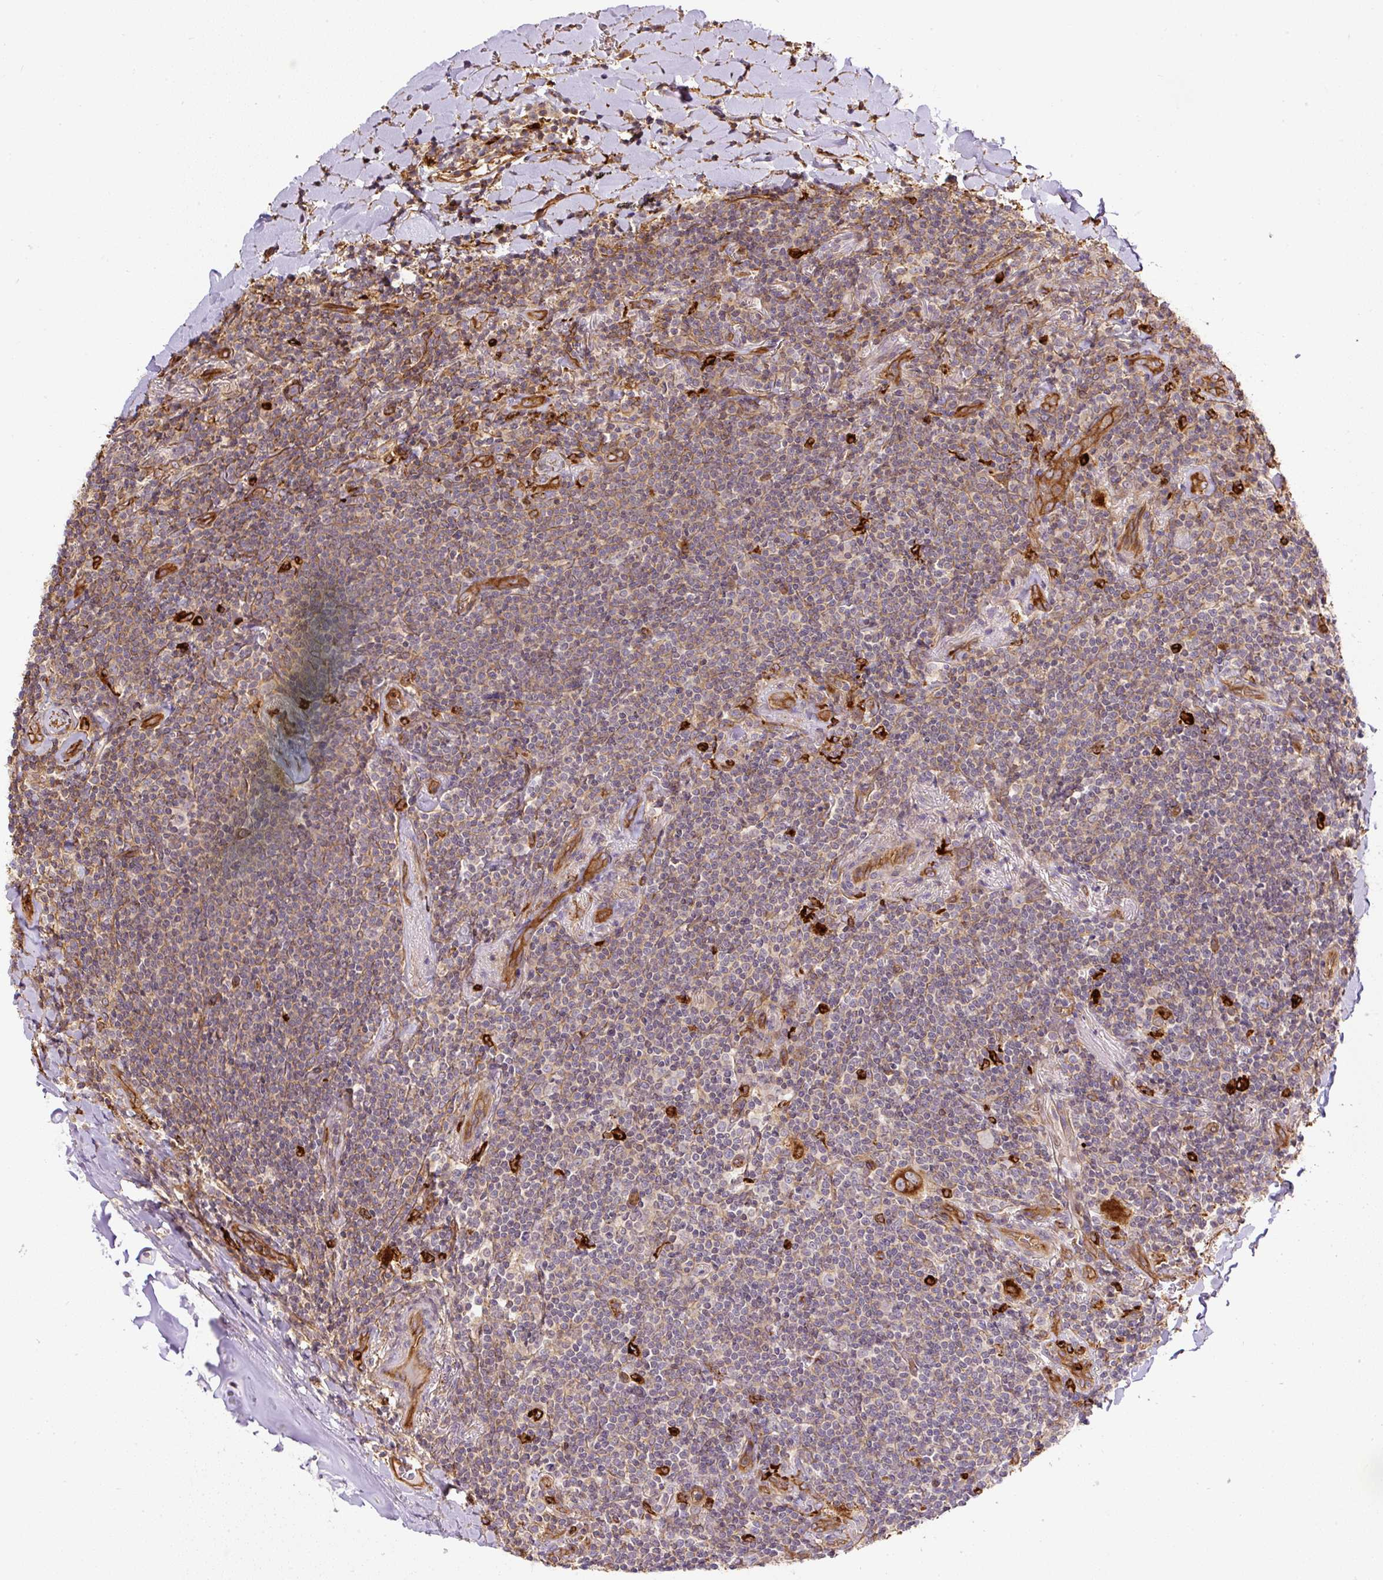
{"staining": {"intensity": "weak", "quantity": "<25%", "location": "cytoplasmic/membranous"}, "tissue": "lymphoma", "cell_type": "Tumor cells", "image_type": "cancer", "snomed": [{"axis": "morphology", "description": "Malignant lymphoma, non-Hodgkin's type, Low grade"}, {"axis": "topography", "description": "Lung"}], "caption": "Histopathology image shows no significant protein expression in tumor cells of malignant lymphoma, non-Hodgkin's type (low-grade).", "gene": "B3GALT5", "patient": {"sex": "female", "age": 71}}